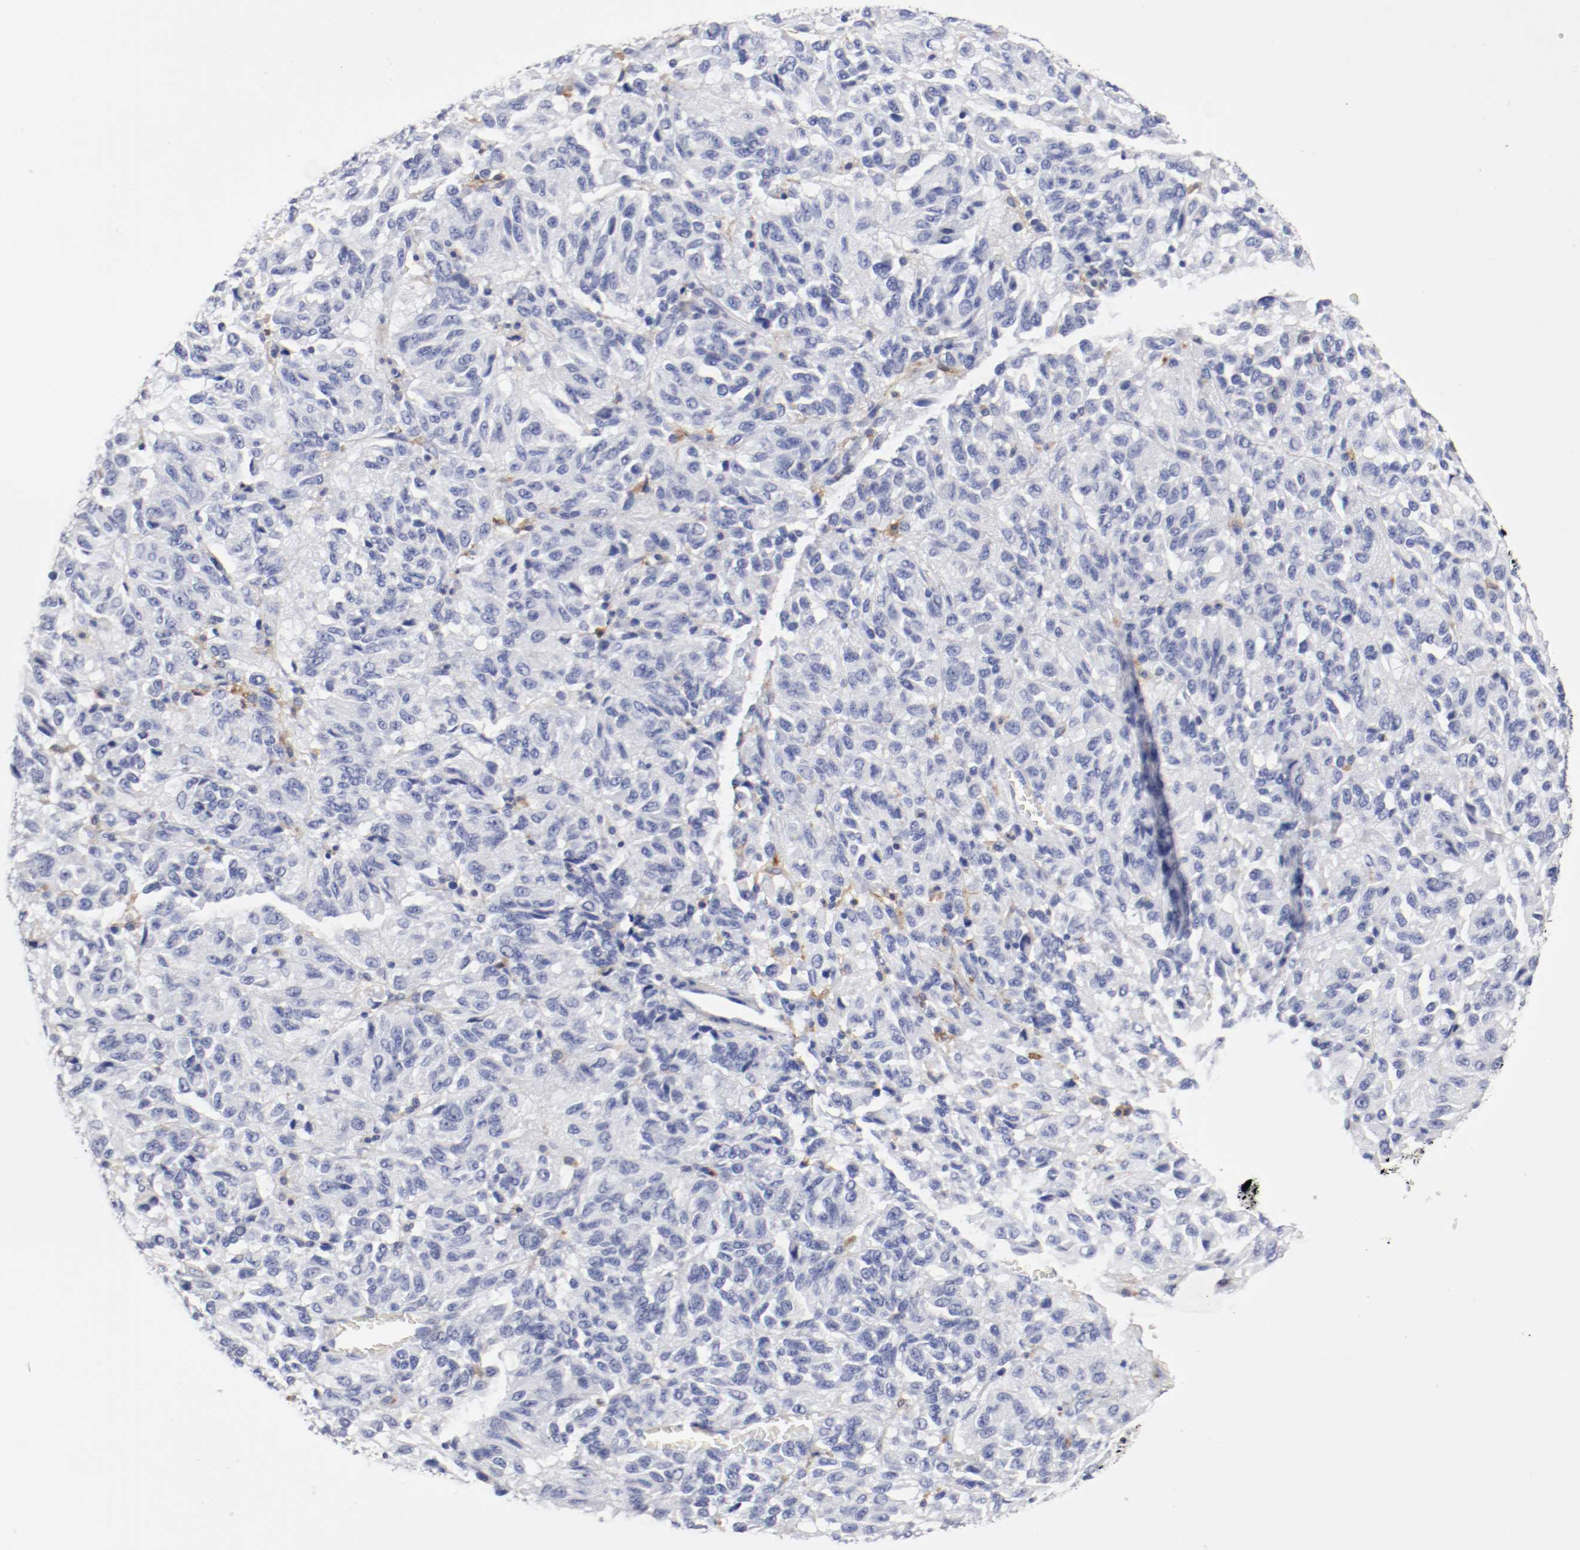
{"staining": {"intensity": "negative", "quantity": "none", "location": "none"}, "tissue": "melanoma", "cell_type": "Tumor cells", "image_type": "cancer", "snomed": [{"axis": "morphology", "description": "Malignant melanoma, Metastatic site"}, {"axis": "topography", "description": "Lung"}], "caption": "Melanoma was stained to show a protein in brown. There is no significant staining in tumor cells.", "gene": "ITGAX", "patient": {"sex": "male", "age": 64}}